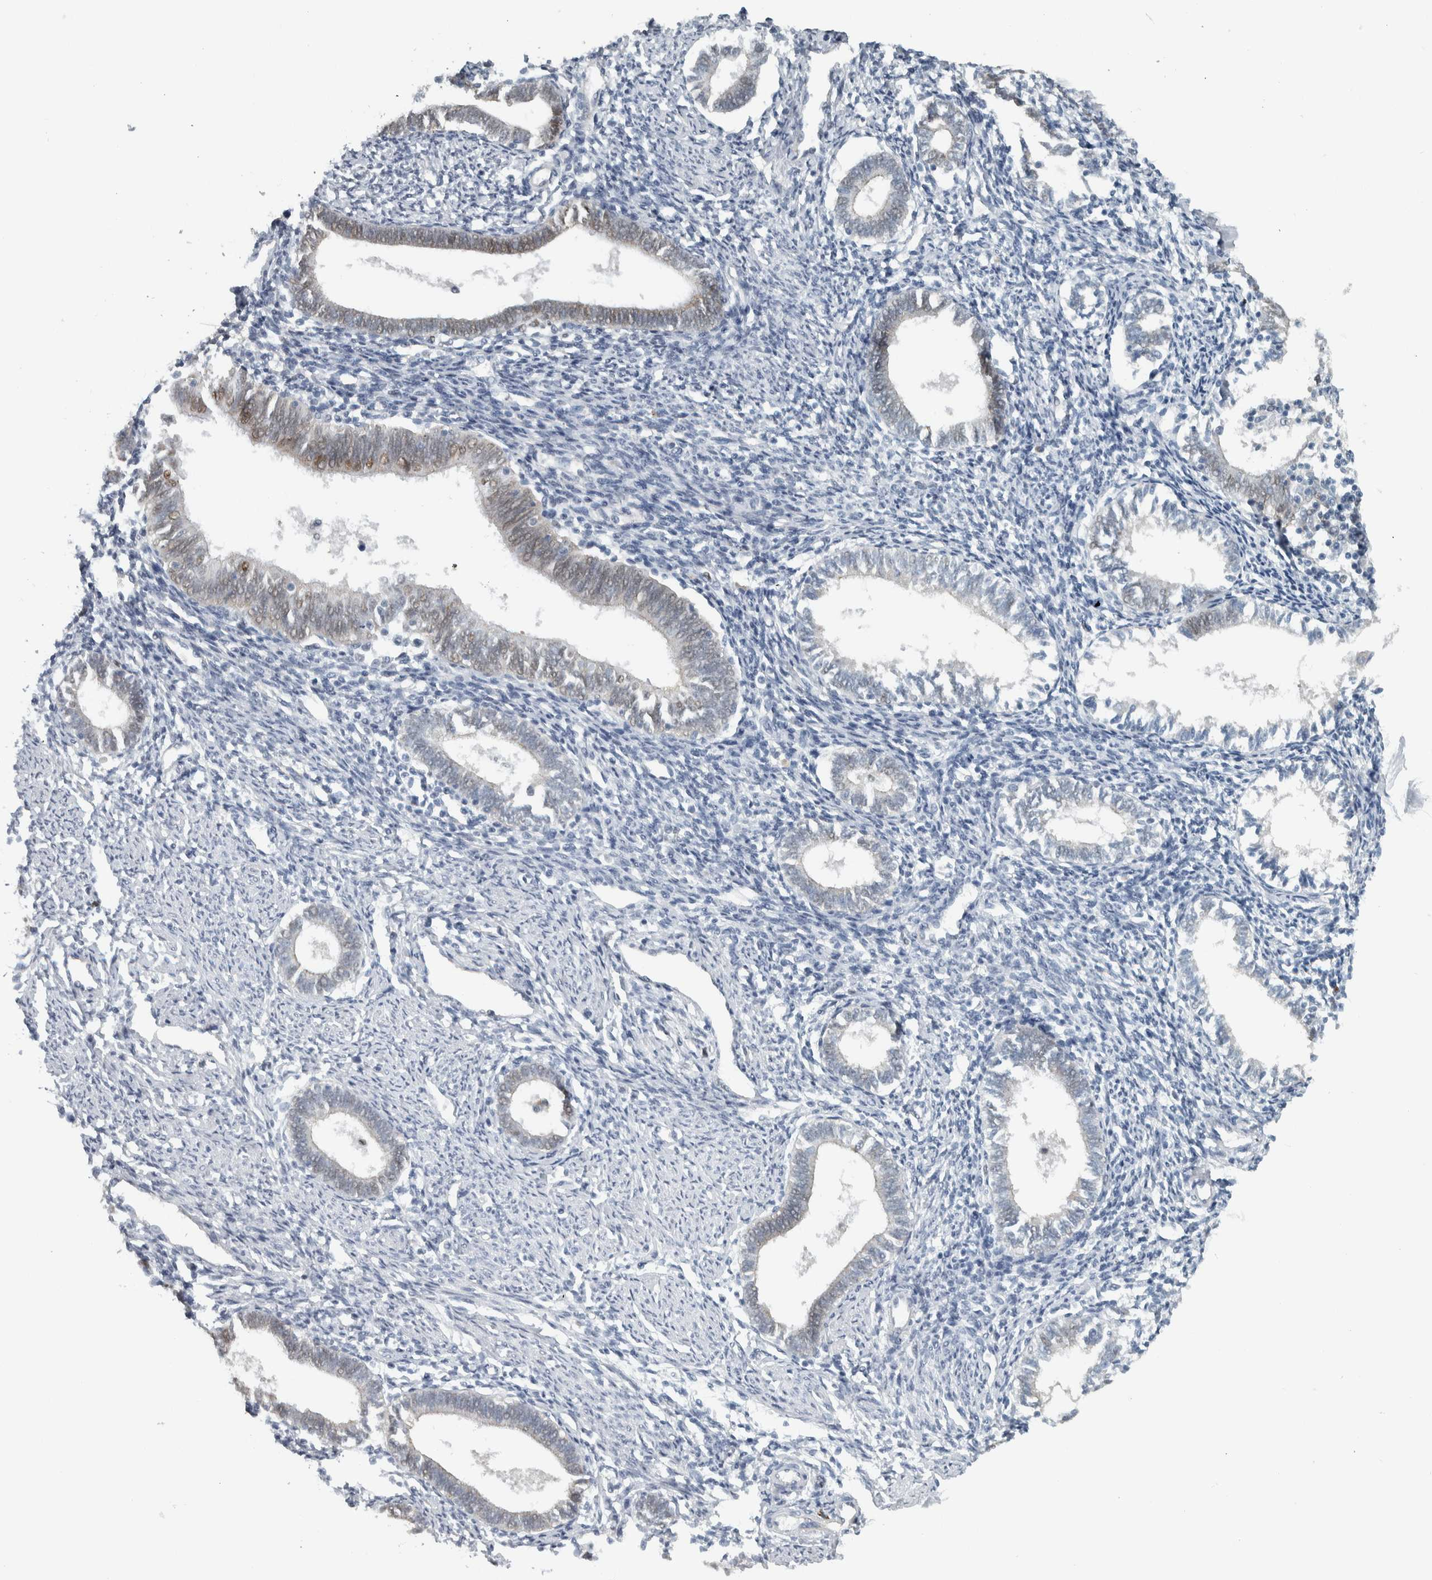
{"staining": {"intensity": "negative", "quantity": "none", "location": "none"}, "tissue": "endometrium", "cell_type": "Cells in endometrial stroma", "image_type": "normal", "snomed": [{"axis": "morphology", "description": "Normal tissue, NOS"}, {"axis": "topography", "description": "Endometrium"}], "caption": "IHC photomicrograph of unremarkable endometrium: human endometrium stained with DAB (3,3'-diaminobenzidine) demonstrates no significant protein staining in cells in endometrial stroma. Nuclei are stained in blue.", "gene": "ADPRM", "patient": {"sex": "female", "age": 41}}